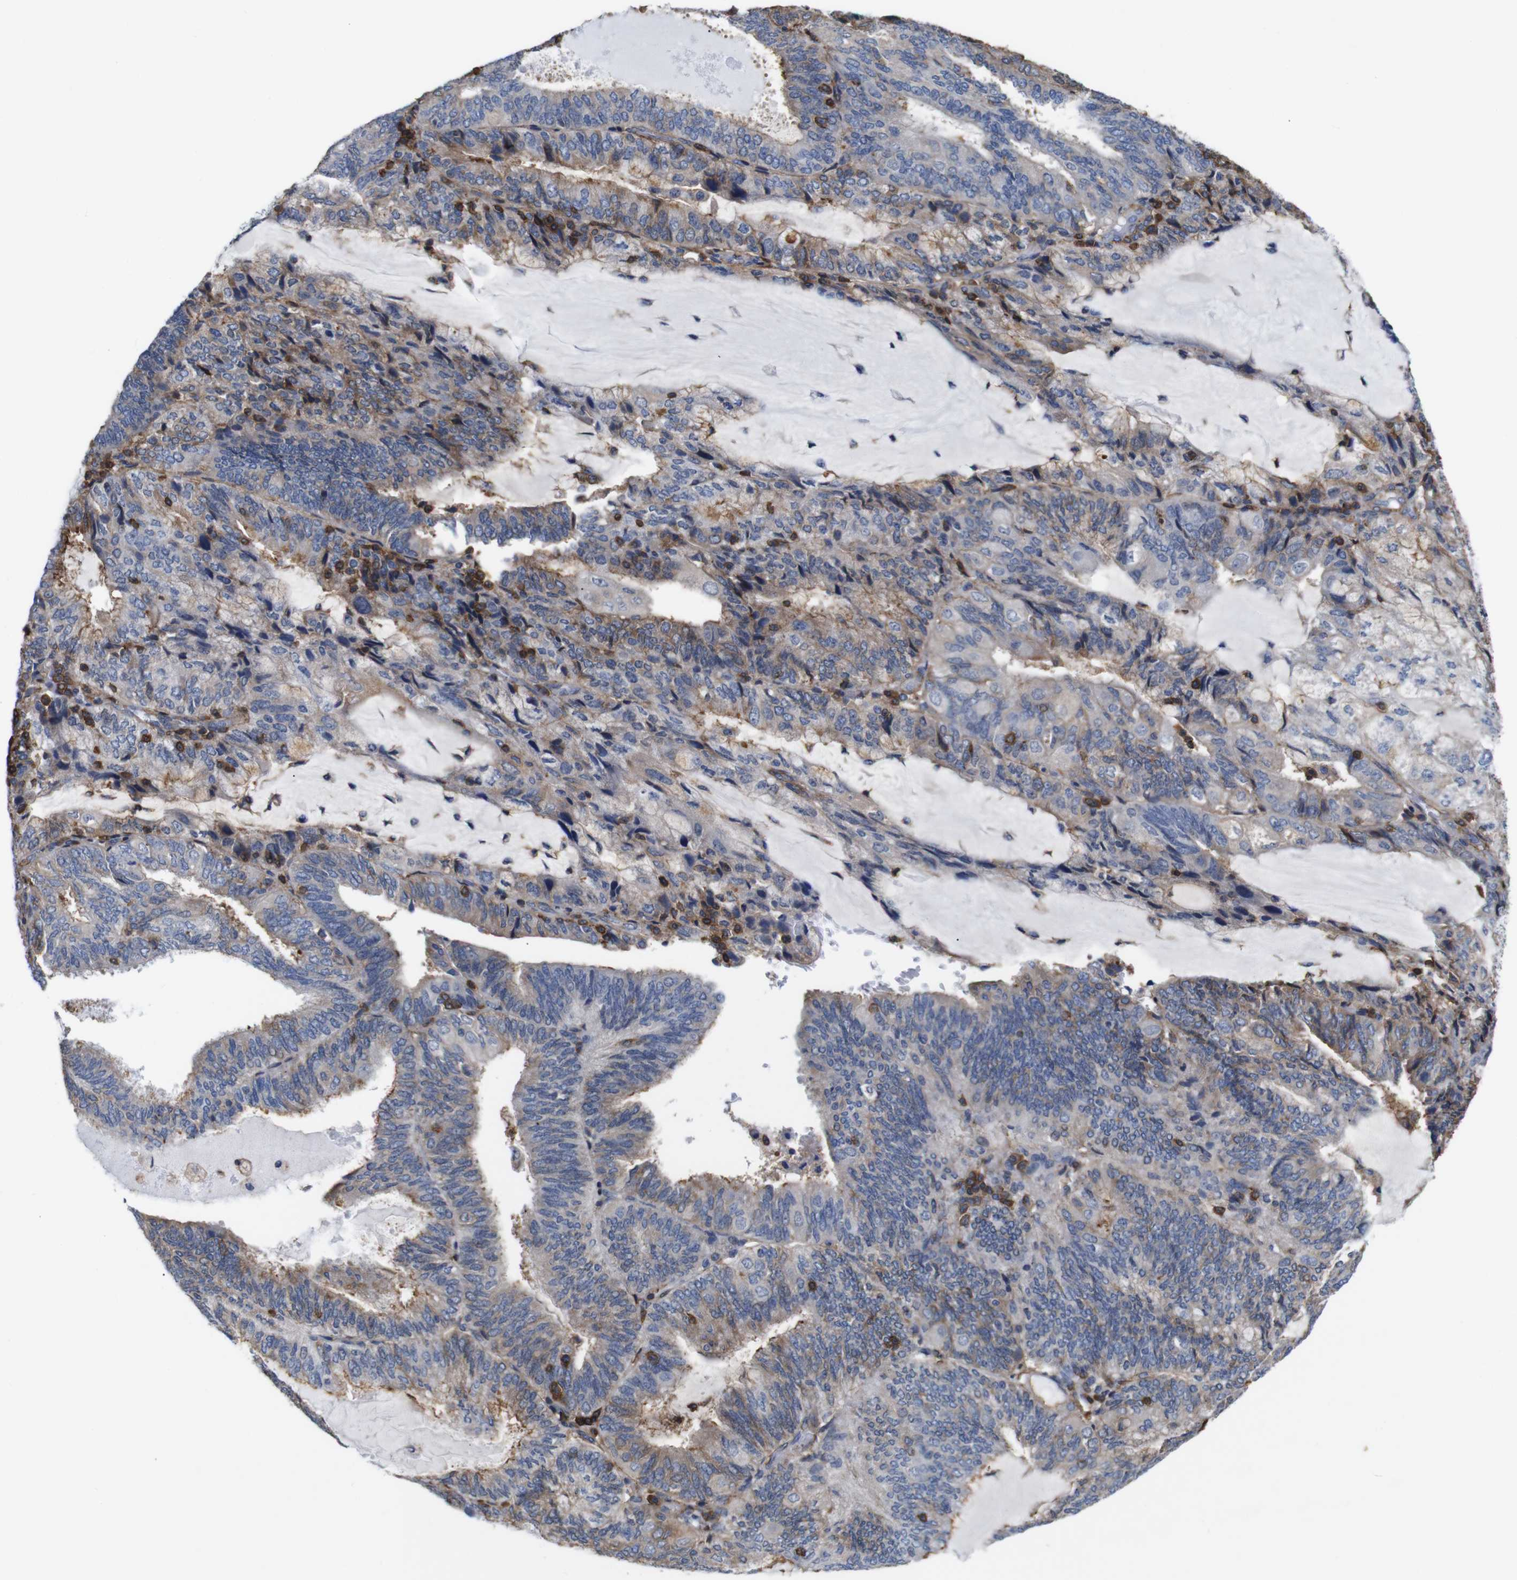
{"staining": {"intensity": "moderate", "quantity": "<25%", "location": "cytoplasmic/membranous"}, "tissue": "endometrial cancer", "cell_type": "Tumor cells", "image_type": "cancer", "snomed": [{"axis": "morphology", "description": "Adenocarcinoma, NOS"}, {"axis": "topography", "description": "Endometrium"}], "caption": "High-power microscopy captured an IHC image of endometrial cancer, revealing moderate cytoplasmic/membranous staining in approximately <25% of tumor cells.", "gene": "PI4KA", "patient": {"sex": "female", "age": 81}}